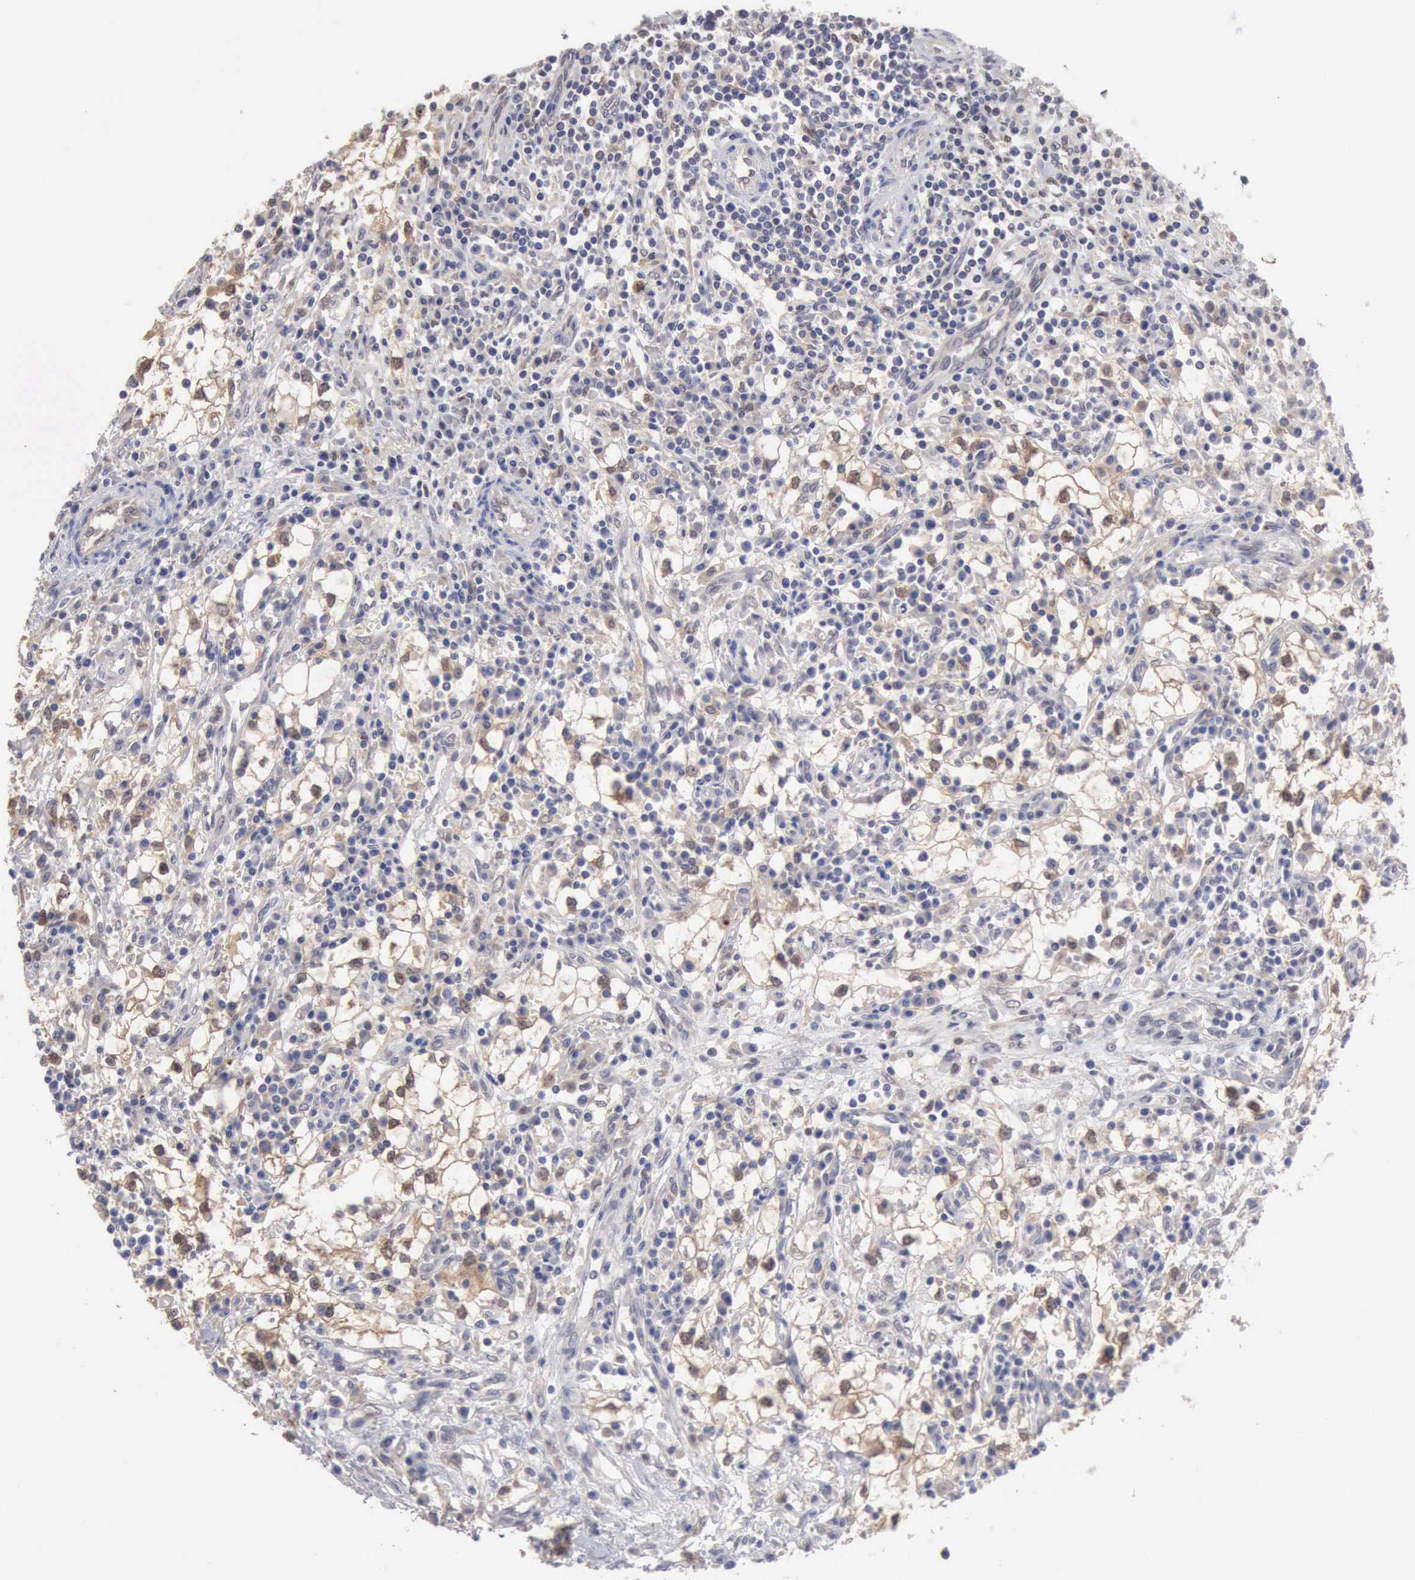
{"staining": {"intensity": "weak", "quantity": "25%-75%", "location": "cytoplasmic/membranous,nuclear"}, "tissue": "renal cancer", "cell_type": "Tumor cells", "image_type": "cancer", "snomed": [{"axis": "morphology", "description": "Adenocarcinoma, NOS"}, {"axis": "topography", "description": "Kidney"}], "caption": "Immunohistochemistry (DAB (3,3'-diaminobenzidine)) staining of human renal adenocarcinoma displays weak cytoplasmic/membranous and nuclear protein expression in about 25%-75% of tumor cells.", "gene": "PTGR2", "patient": {"sex": "male", "age": 82}}